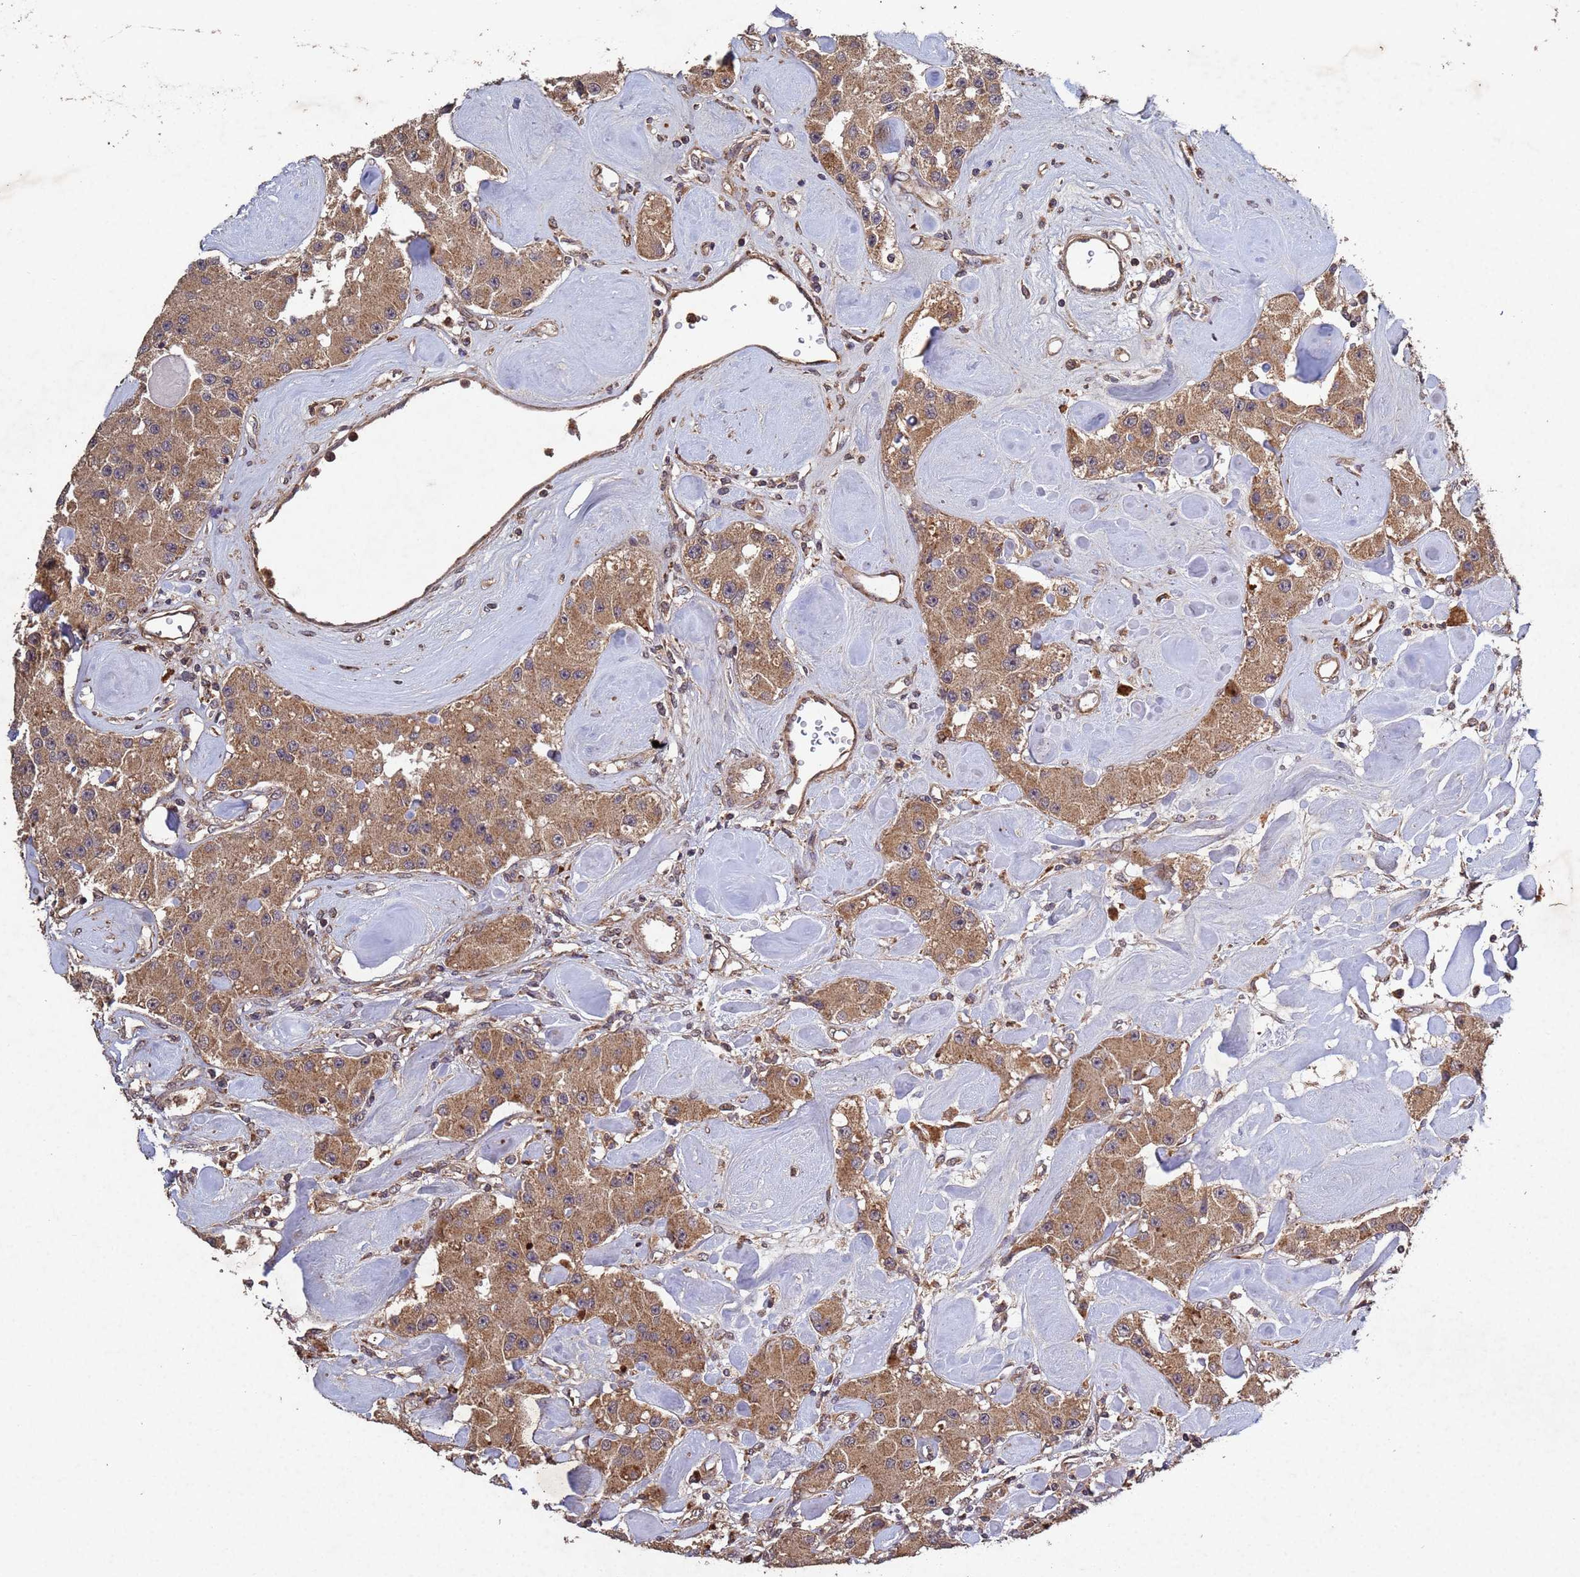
{"staining": {"intensity": "moderate", "quantity": ">75%", "location": "cytoplasmic/membranous"}, "tissue": "carcinoid", "cell_type": "Tumor cells", "image_type": "cancer", "snomed": [{"axis": "morphology", "description": "Carcinoid, malignant, NOS"}, {"axis": "topography", "description": "Pancreas"}], "caption": "The immunohistochemical stain shows moderate cytoplasmic/membranous positivity in tumor cells of malignant carcinoid tissue.", "gene": "FASTKD1", "patient": {"sex": "male", "age": 41}}